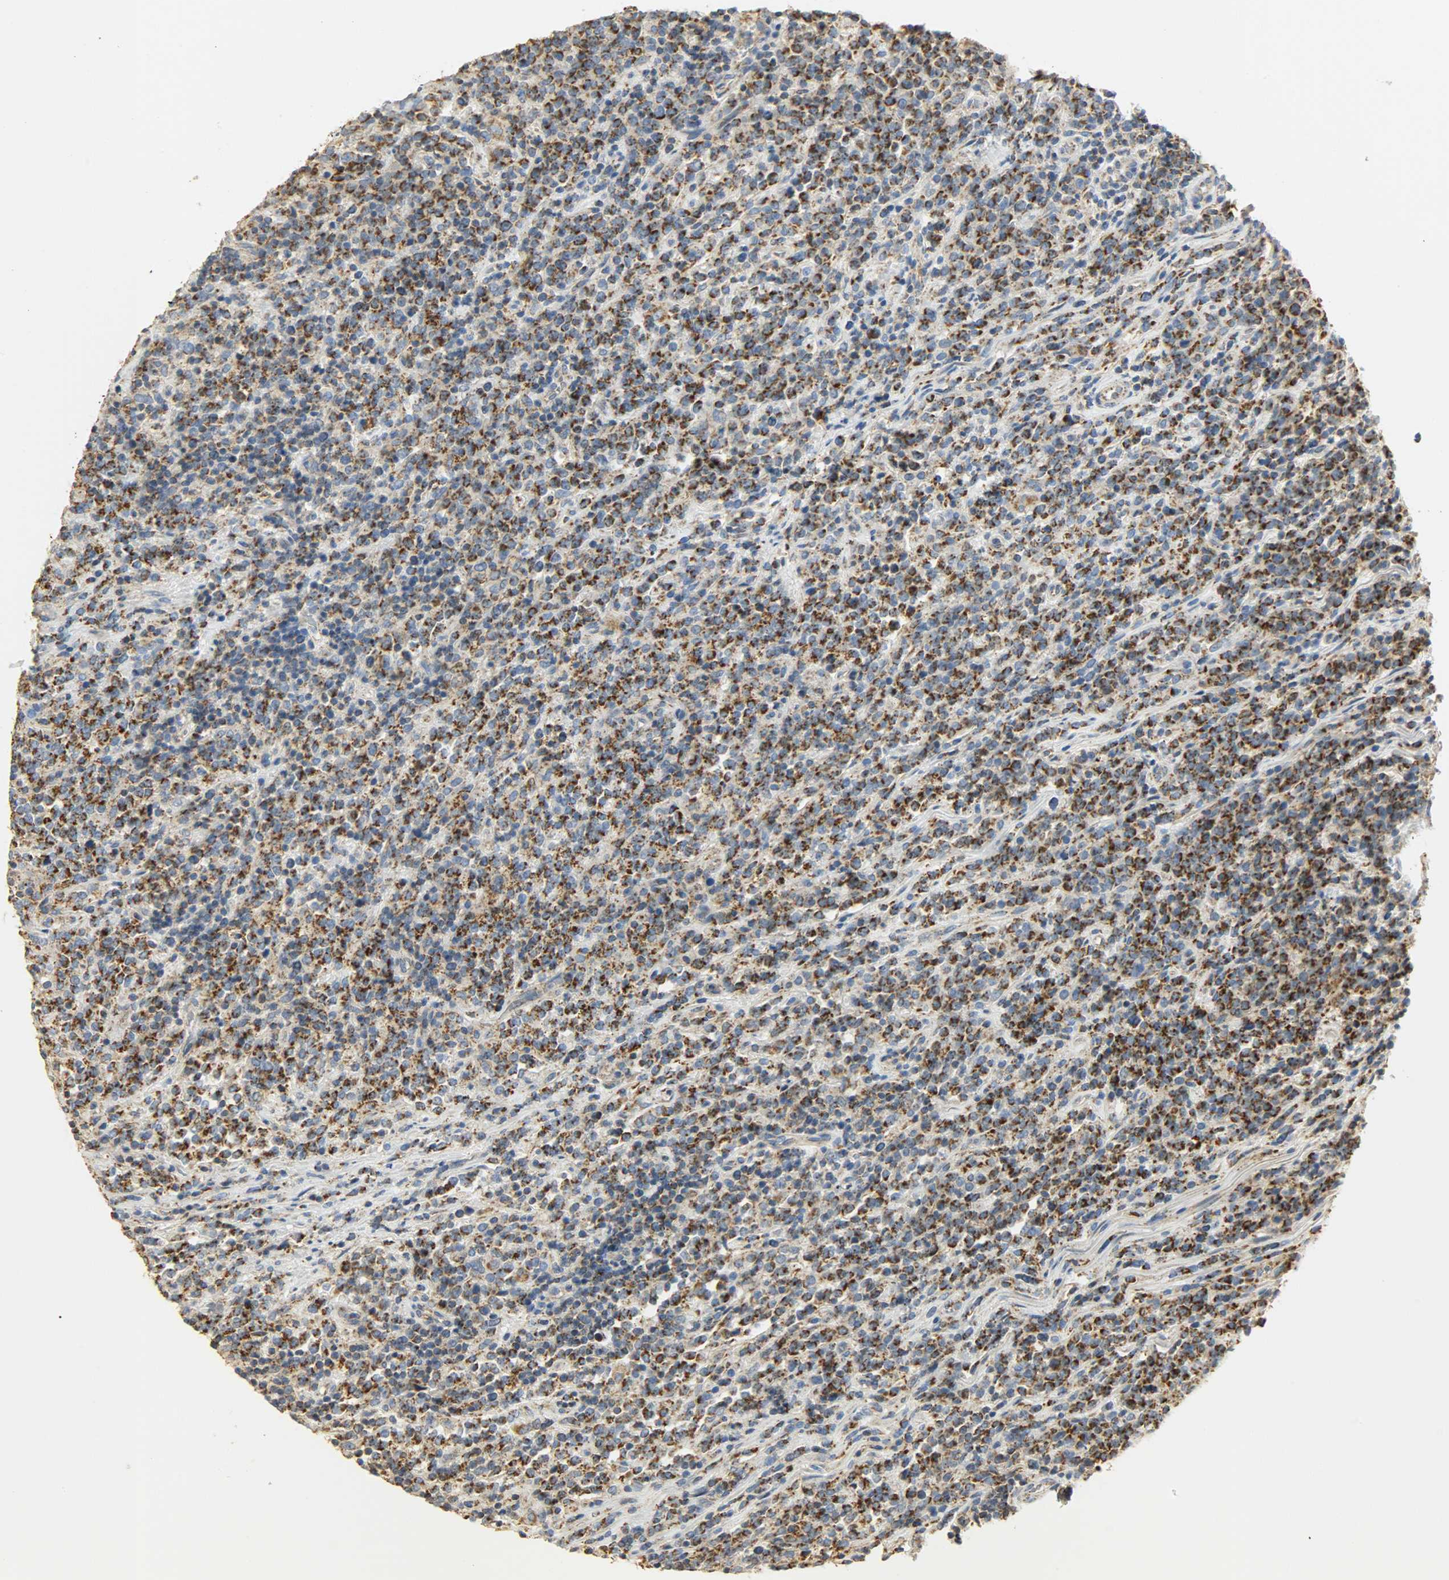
{"staining": {"intensity": "strong", "quantity": ">75%", "location": "cytoplasmic/membranous"}, "tissue": "lymphoma", "cell_type": "Tumor cells", "image_type": "cancer", "snomed": [{"axis": "morphology", "description": "Malignant lymphoma, non-Hodgkin's type, High grade"}, {"axis": "topography", "description": "Soft tissue"}], "caption": "Immunohistochemical staining of lymphoma shows high levels of strong cytoplasmic/membranous staining in about >75% of tumor cells. The protein of interest is shown in brown color, while the nuclei are stained blue.", "gene": "NNT", "patient": {"sex": "male", "age": 18}}